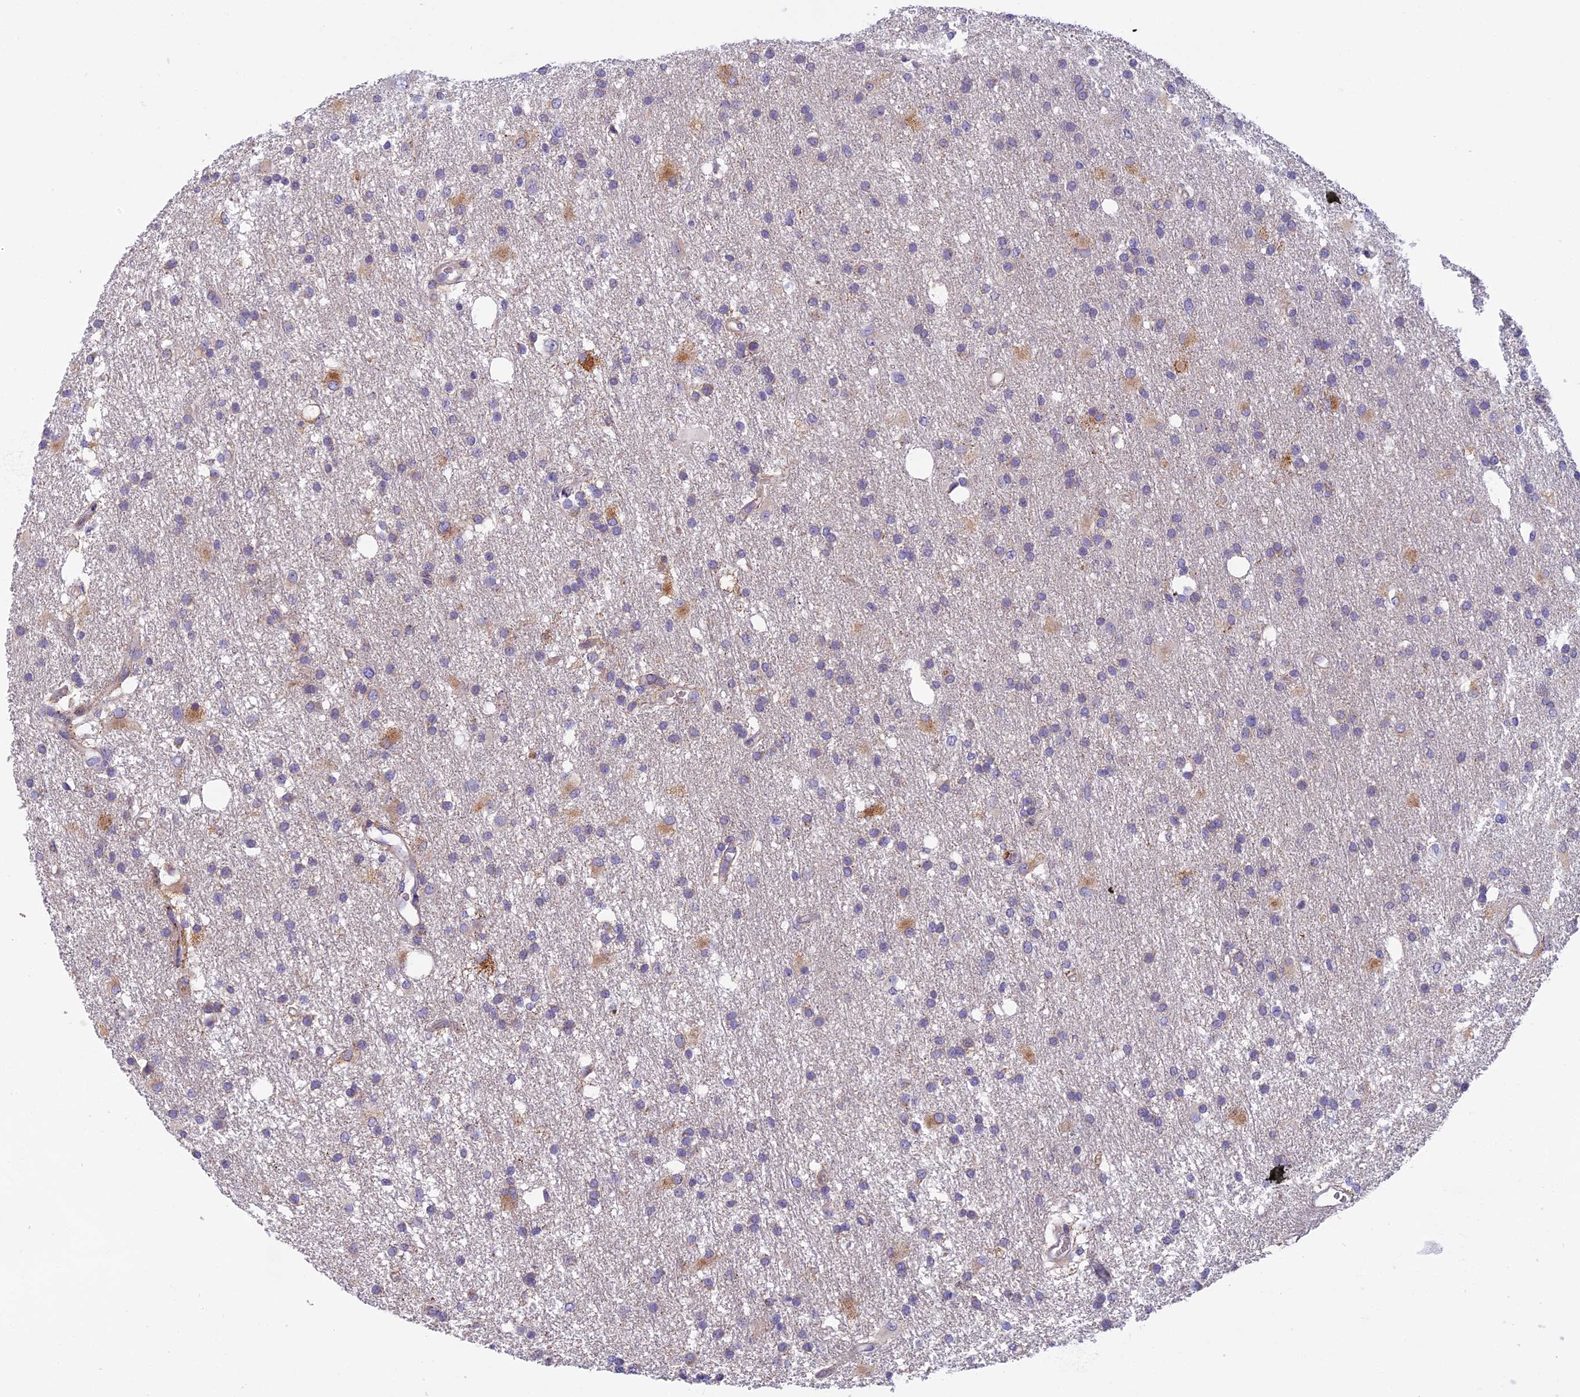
{"staining": {"intensity": "moderate", "quantity": "<25%", "location": "cytoplasmic/membranous"}, "tissue": "glioma", "cell_type": "Tumor cells", "image_type": "cancer", "snomed": [{"axis": "morphology", "description": "Glioma, malignant, High grade"}, {"axis": "topography", "description": "Brain"}], "caption": "Moderate cytoplasmic/membranous protein staining is identified in about <25% of tumor cells in glioma.", "gene": "SEMA7A", "patient": {"sex": "male", "age": 77}}